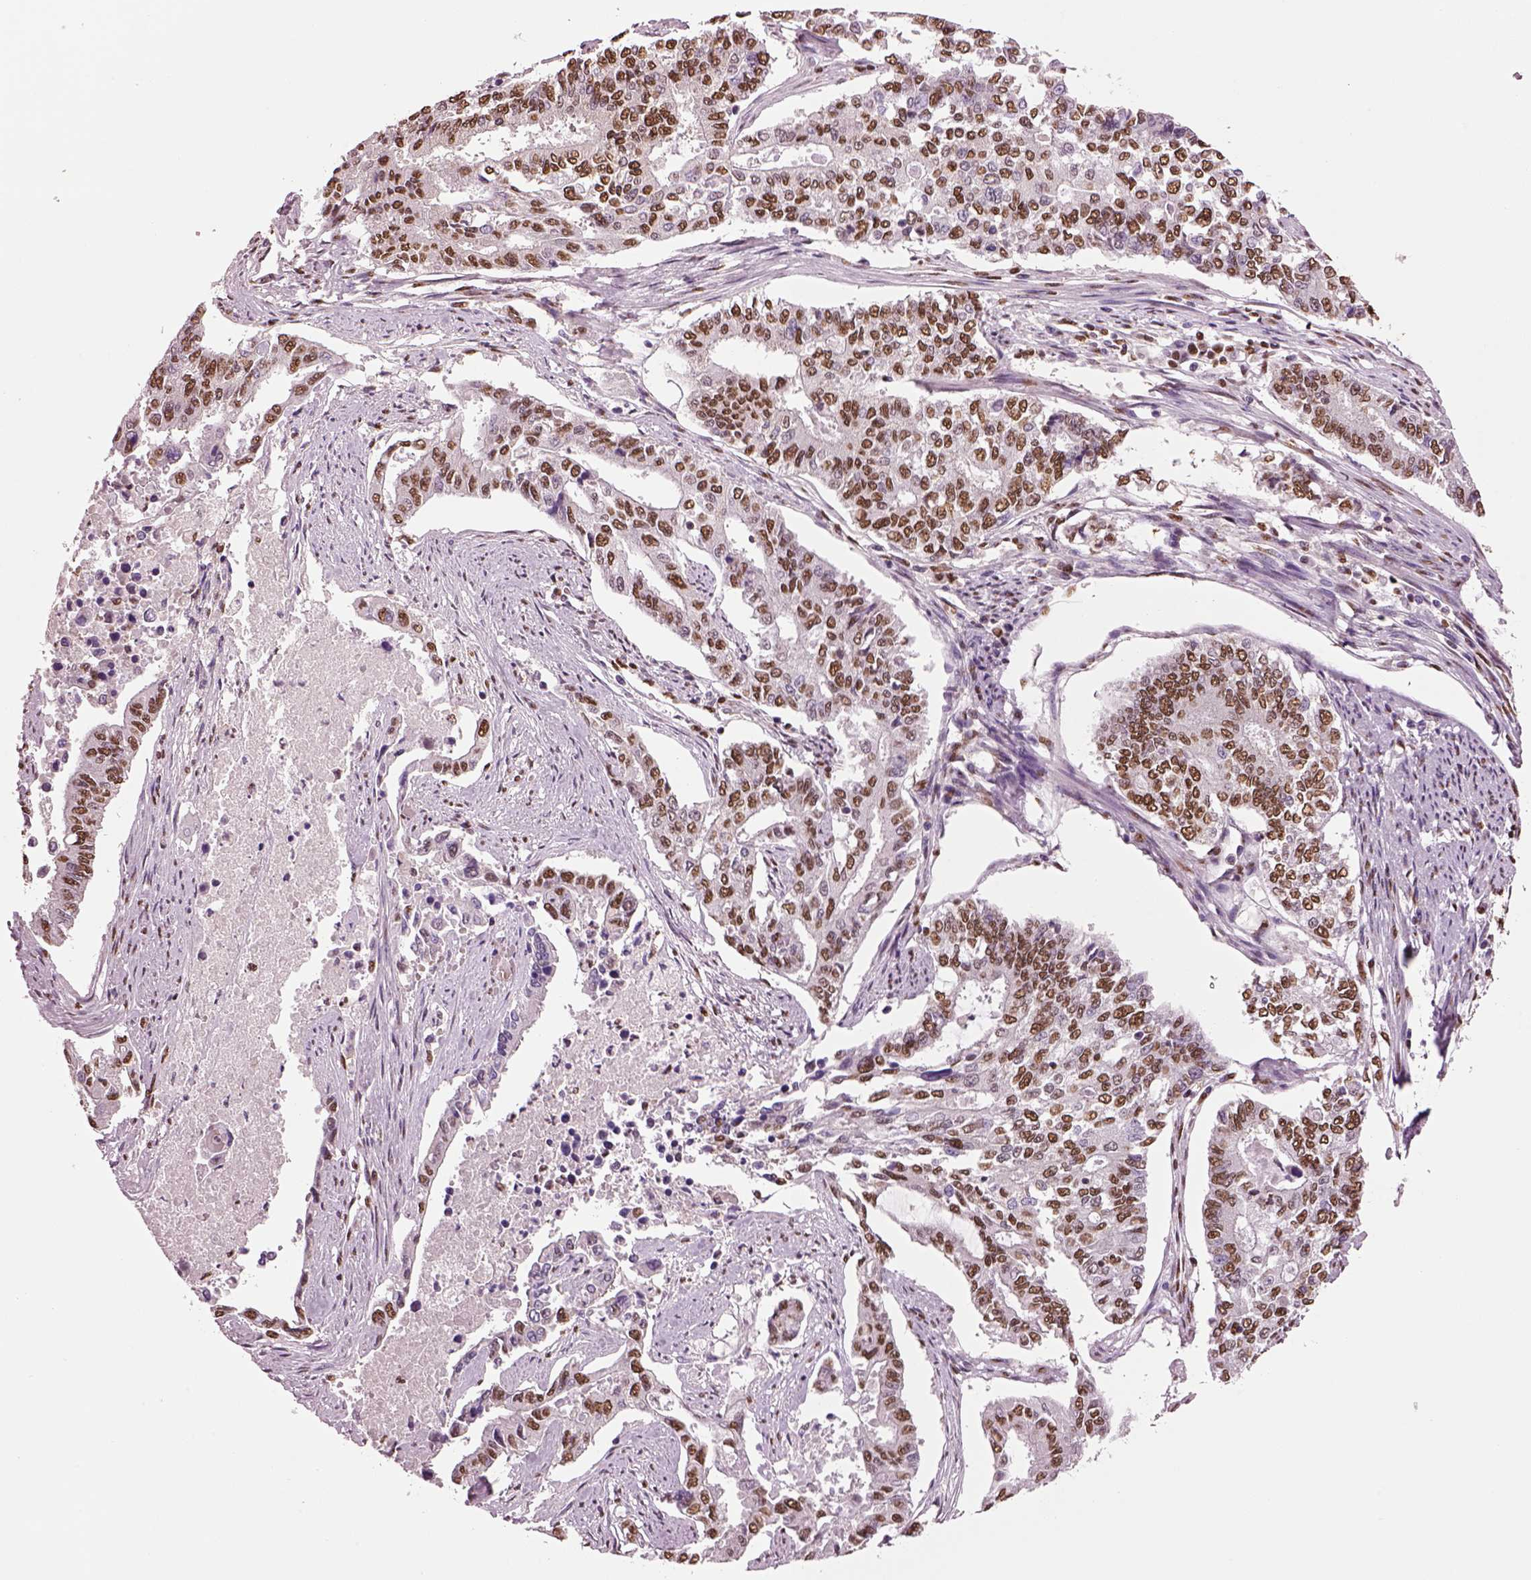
{"staining": {"intensity": "moderate", "quantity": ">75%", "location": "nuclear"}, "tissue": "endometrial cancer", "cell_type": "Tumor cells", "image_type": "cancer", "snomed": [{"axis": "morphology", "description": "Adenocarcinoma, NOS"}, {"axis": "topography", "description": "Uterus"}], "caption": "Endometrial cancer (adenocarcinoma) stained with a protein marker reveals moderate staining in tumor cells.", "gene": "DDX3X", "patient": {"sex": "female", "age": 59}}